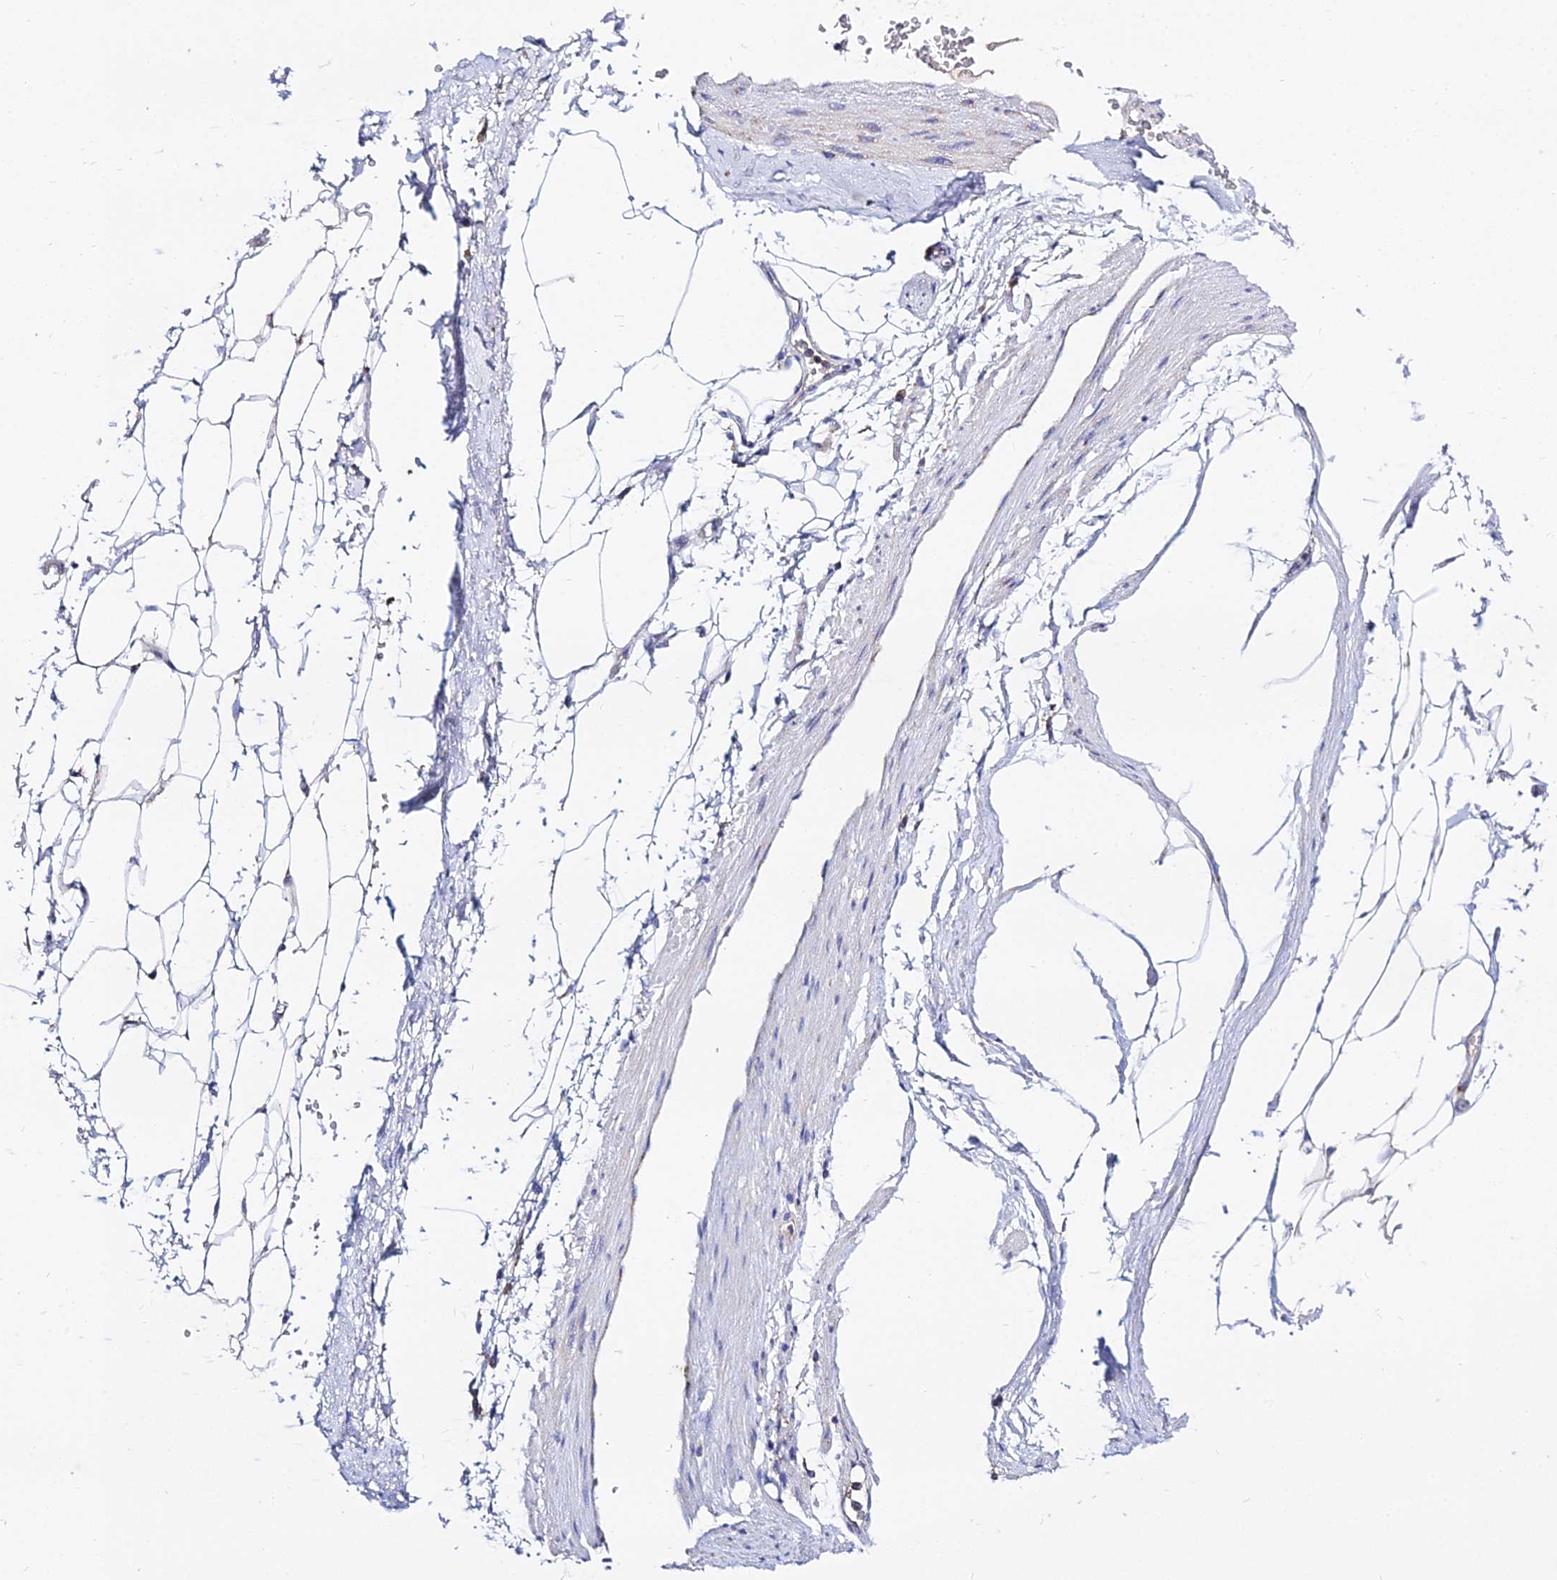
{"staining": {"intensity": "negative", "quantity": "none", "location": "none"}, "tissue": "adipose tissue", "cell_type": "Adipocytes", "image_type": "normal", "snomed": [{"axis": "morphology", "description": "Normal tissue, NOS"}, {"axis": "morphology", "description": "Adenocarcinoma, Low grade"}, {"axis": "topography", "description": "Prostate"}, {"axis": "topography", "description": "Peripheral nerve tissue"}], "caption": "The immunohistochemistry (IHC) micrograph has no significant expression in adipocytes of adipose tissue.", "gene": "TYW5", "patient": {"sex": "male", "age": 63}}